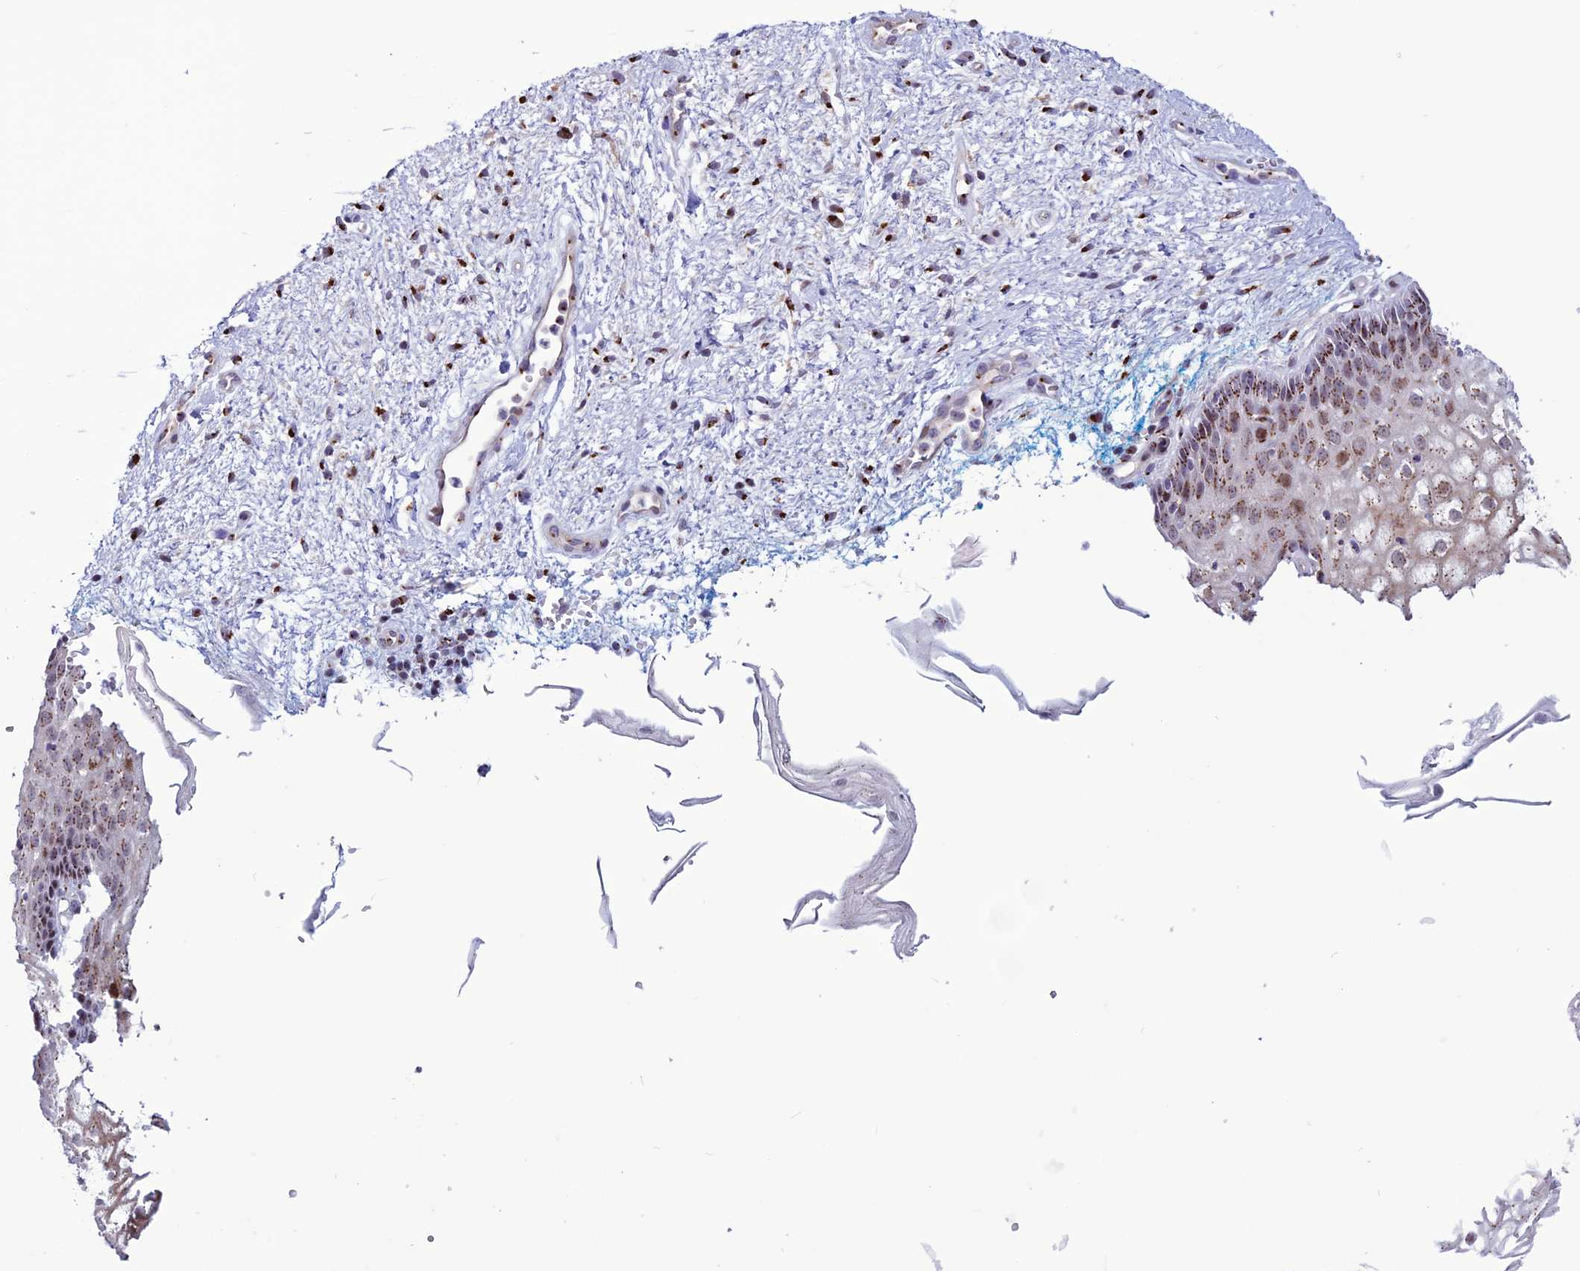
{"staining": {"intensity": "strong", "quantity": "25%-75%", "location": "cytoplasmic/membranous,nuclear"}, "tissue": "vagina", "cell_type": "Squamous epithelial cells", "image_type": "normal", "snomed": [{"axis": "morphology", "description": "Normal tissue, NOS"}, {"axis": "topography", "description": "Vagina"}], "caption": "Immunohistochemical staining of normal vagina exhibits high levels of strong cytoplasmic/membranous,nuclear expression in approximately 25%-75% of squamous epithelial cells.", "gene": "PLEKHA4", "patient": {"sex": "female", "age": 34}}